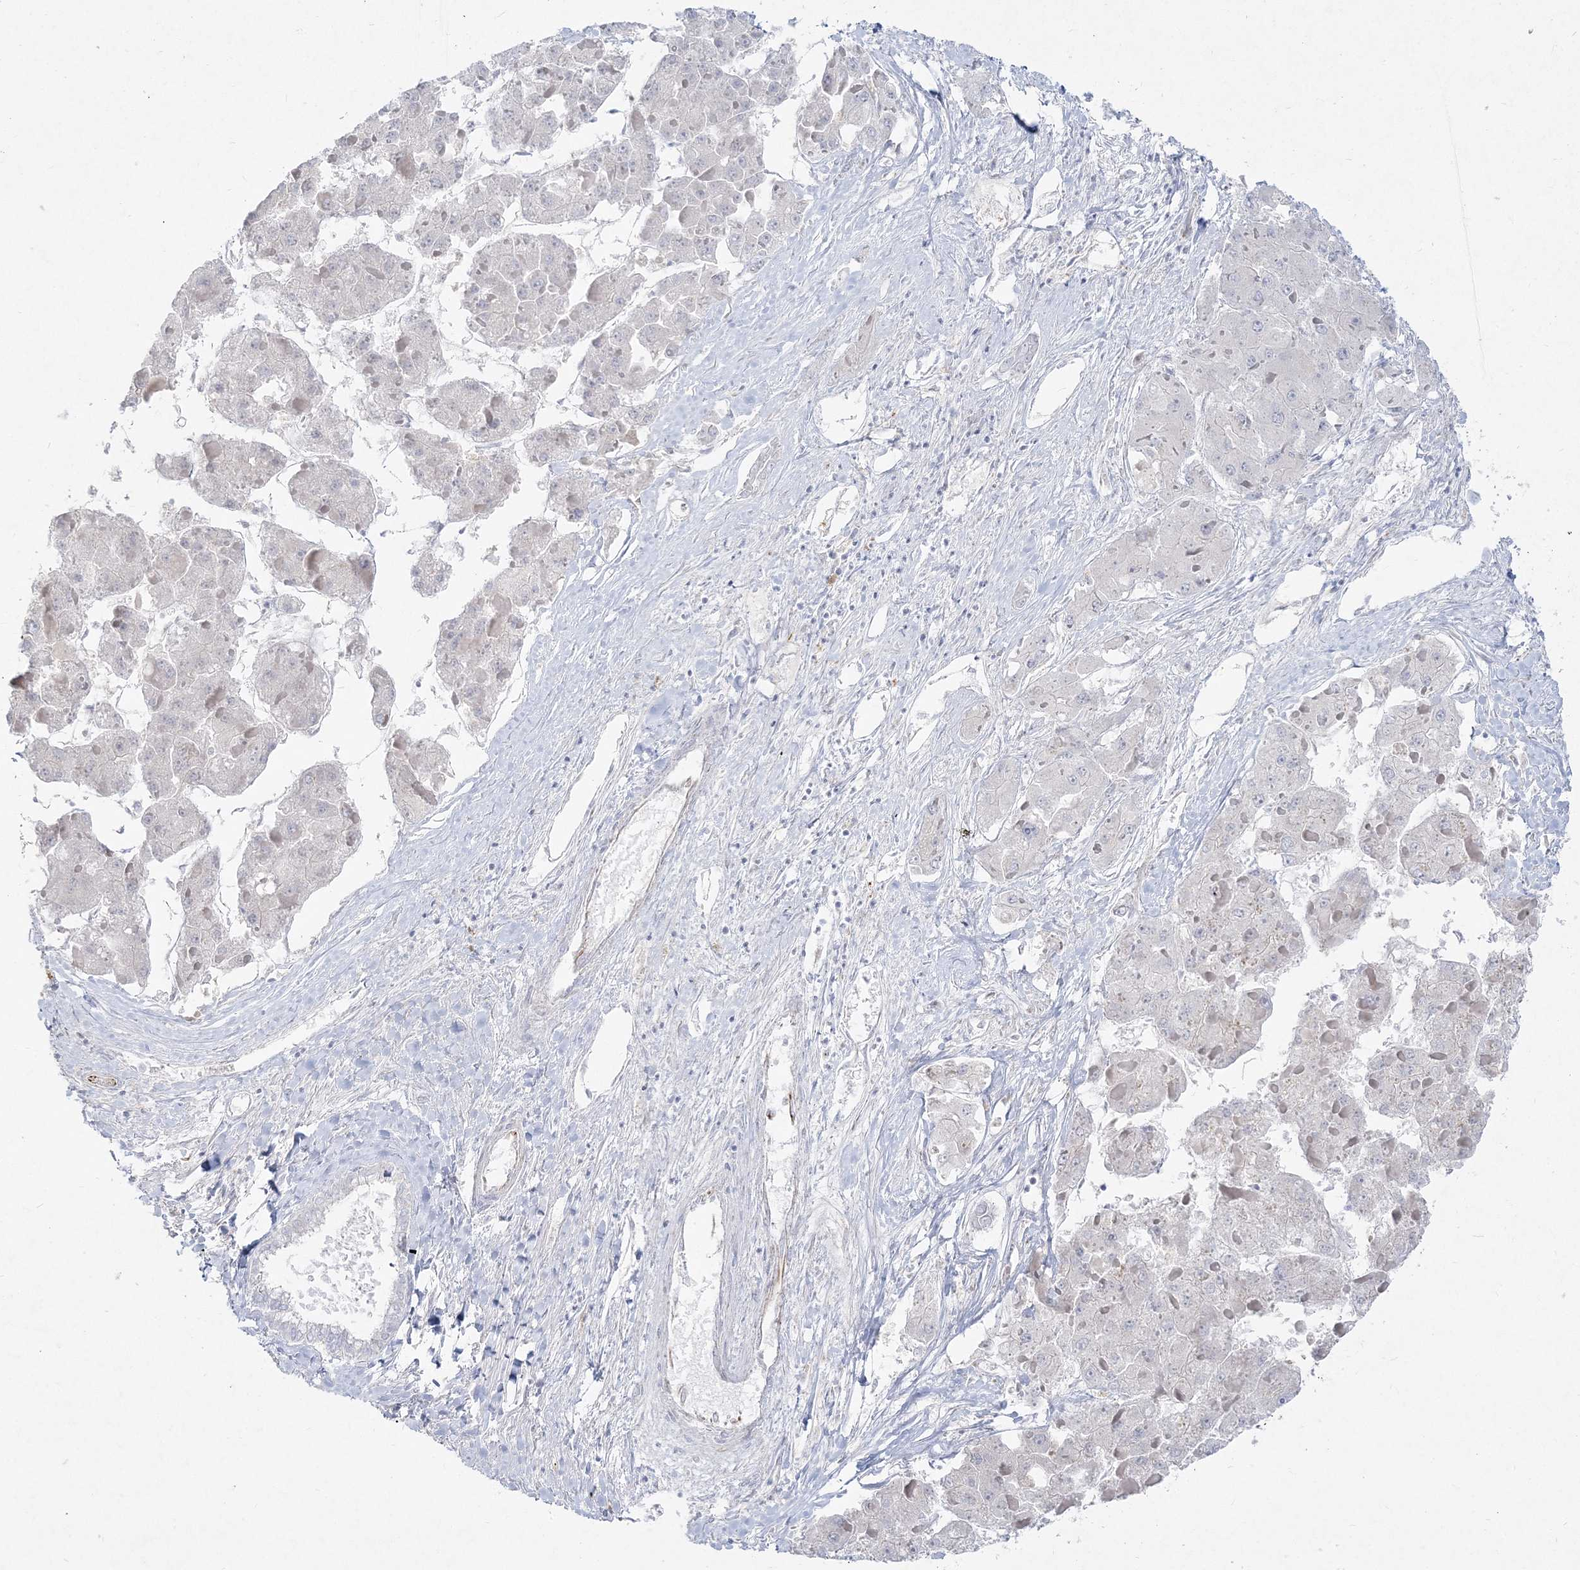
{"staining": {"intensity": "negative", "quantity": "none", "location": "none"}, "tissue": "liver cancer", "cell_type": "Tumor cells", "image_type": "cancer", "snomed": [{"axis": "morphology", "description": "Carcinoma, Hepatocellular, NOS"}, {"axis": "topography", "description": "Liver"}], "caption": "A photomicrograph of human liver cancer (hepatocellular carcinoma) is negative for staining in tumor cells.", "gene": "GPAT2", "patient": {"sex": "female", "age": 73}}